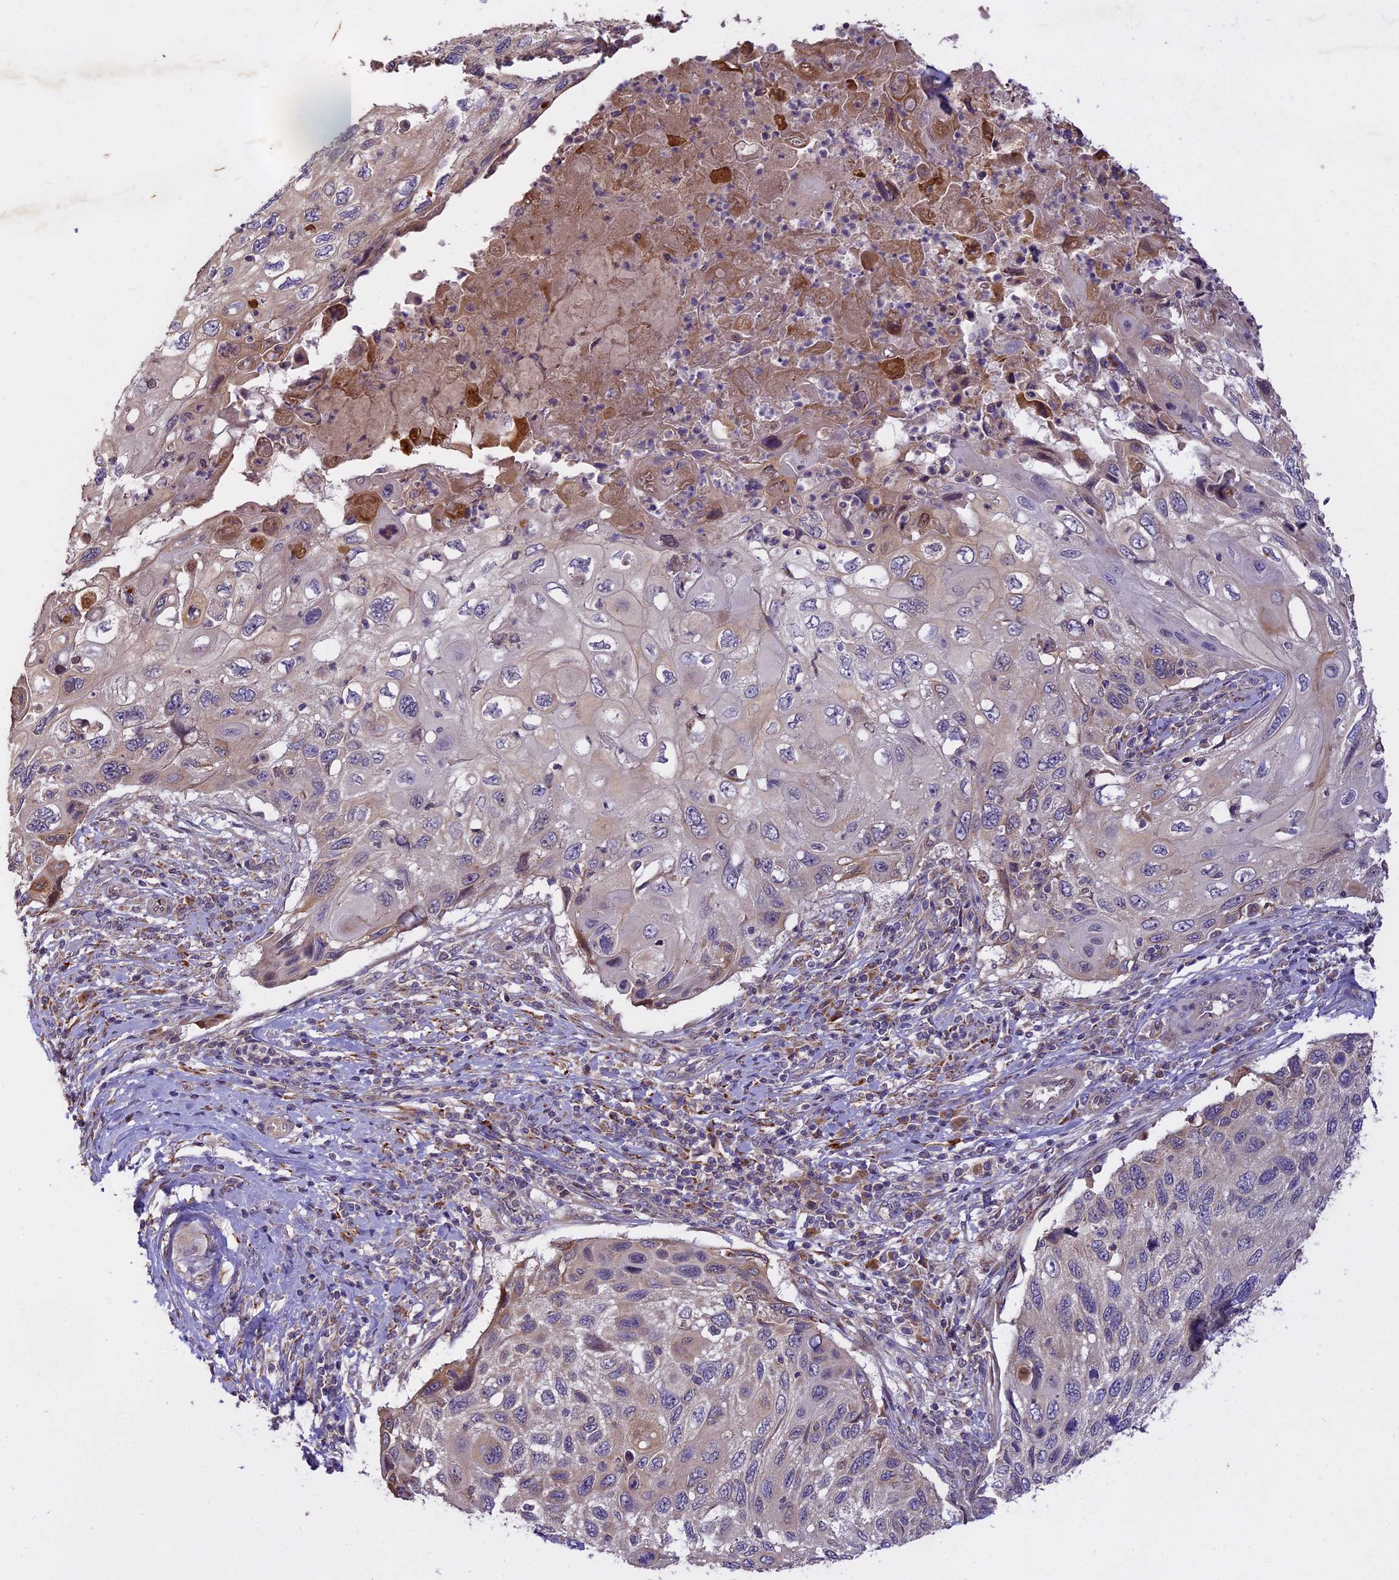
{"staining": {"intensity": "weak", "quantity": "<25%", "location": "cytoplasmic/membranous"}, "tissue": "cervical cancer", "cell_type": "Tumor cells", "image_type": "cancer", "snomed": [{"axis": "morphology", "description": "Squamous cell carcinoma, NOS"}, {"axis": "topography", "description": "Cervix"}], "caption": "Tumor cells are negative for brown protein staining in cervical cancer (squamous cell carcinoma). (DAB (3,3'-diaminobenzidine) immunohistochemistry (IHC) with hematoxylin counter stain).", "gene": "MEMO1", "patient": {"sex": "female", "age": 70}}